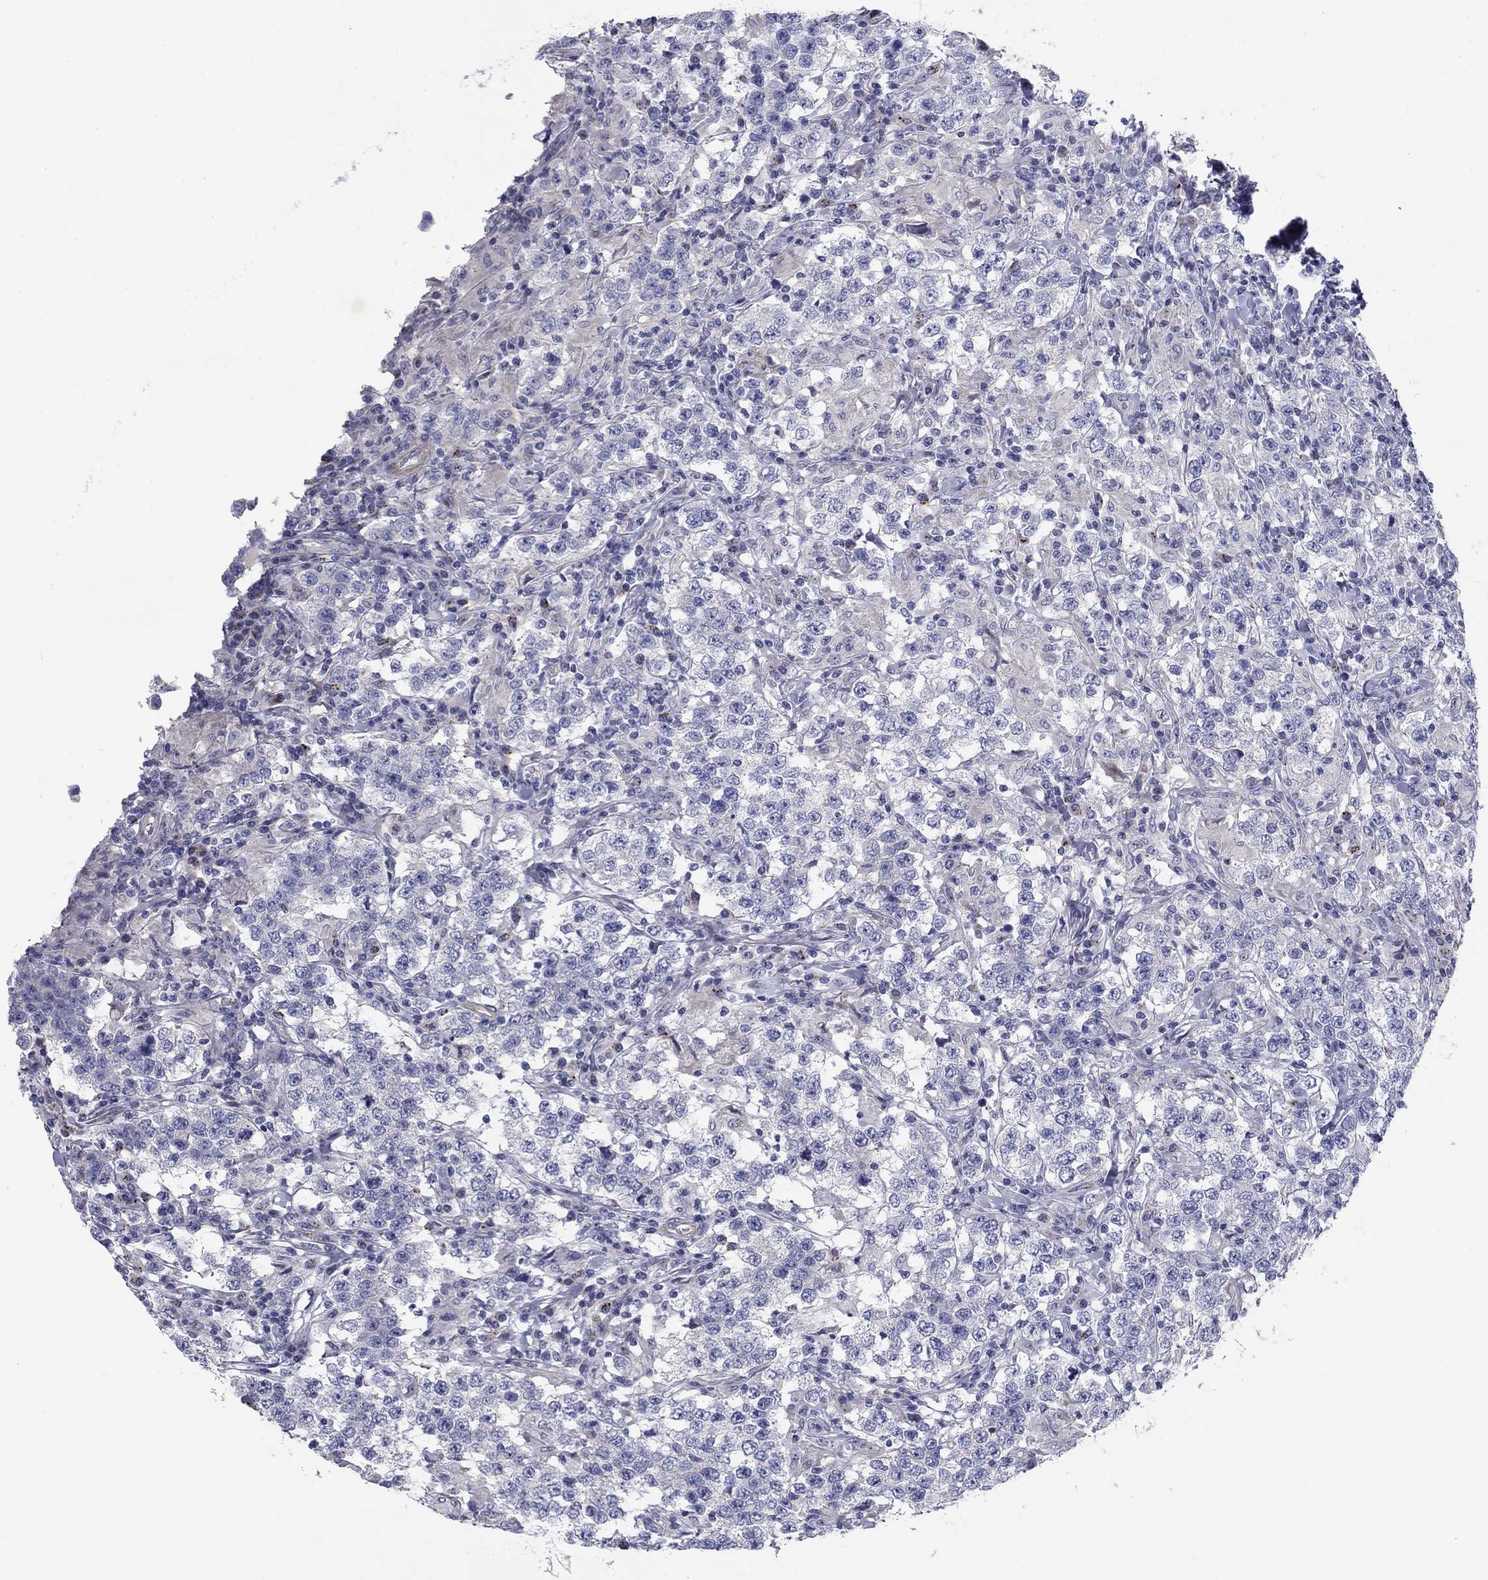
{"staining": {"intensity": "strong", "quantity": "25%-75%", "location": "cytoplasmic/membranous"}, "tissue": "testis cancer", "cell_type": "Tumor cells", "image_type": "cancer", "snomed": [{"axis": "morphology", "description": "Seminoma, NOS"}, {"axis": "morphology", "description": "Carcinoma, Embryonal, NOS"}, {"axis": "topography", "description": "Testis"}], "caption": "Immunohistochemistry (IHC) staining of testis cancer (seminoma), which exhibits high levels of strong cytoplasmic/membranous positivity in about 25%-75% of tumor cells indicating strong cytoplasmic/membranous protein expression. The staining was performed using DAB (brown) for protein detection and nuclei were counterstained in hematoxylin (blue).", "gene": "SEPTIN3", "patient": {"sex": "male", "age": 41}}